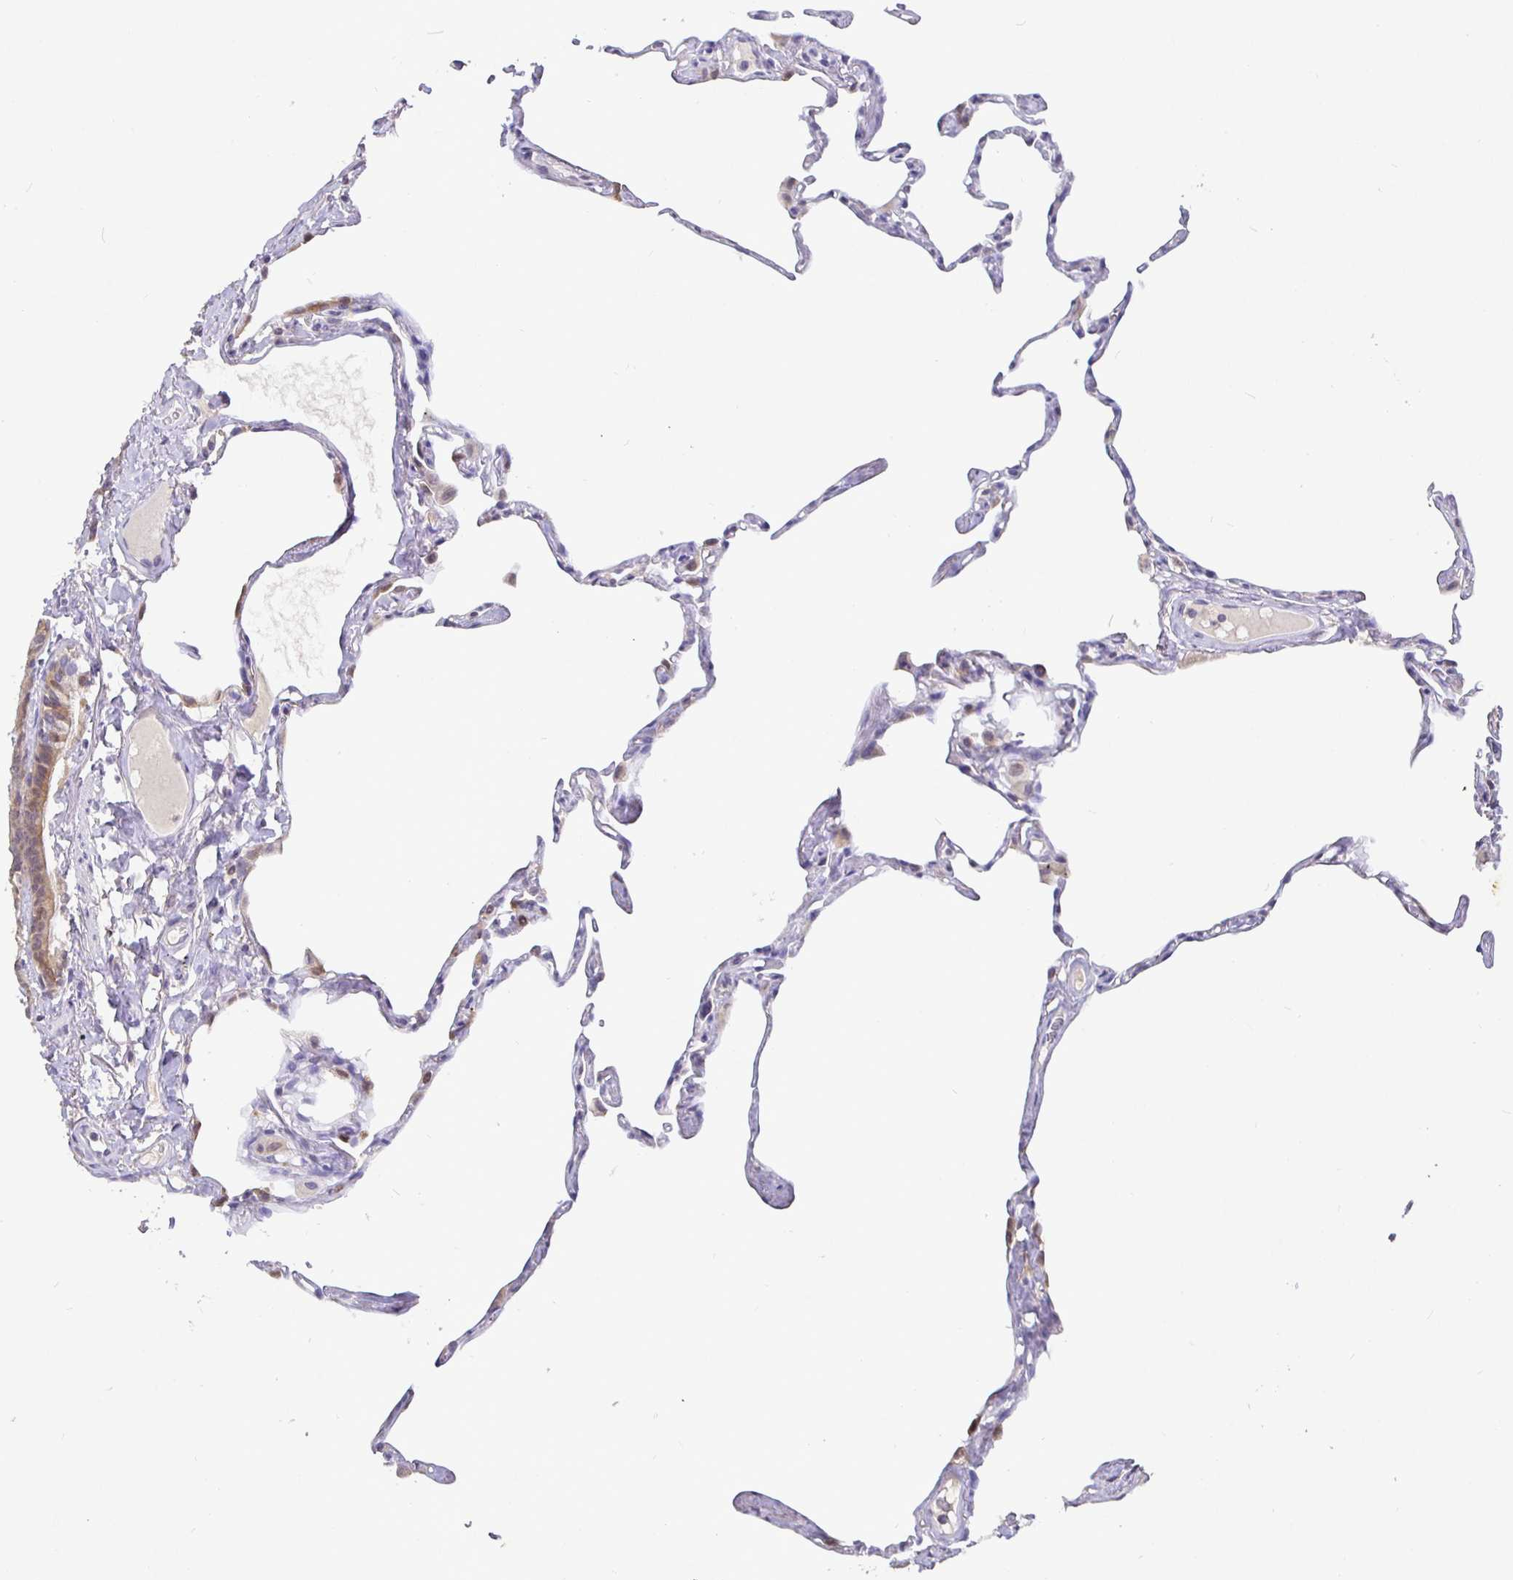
{"staining": {"intensity": "moderate", "quantity": "<25%", "location": "nuclear"}, "tissue": "lung", "cell_type": "Alveolar cells", "image_type": "normal", "snomed": [{"axis": "morphology", "description": "Normal tissue, NOS"}, {"axis": "topography", "description": "Lung"}], "caption": "Protein expression by IHC demonstrates moderate nuclear staining in about <25% of alveolar cells in benign lung.", "gene": "SHISA4", "patient": {"sex": "male", "age": 65}}